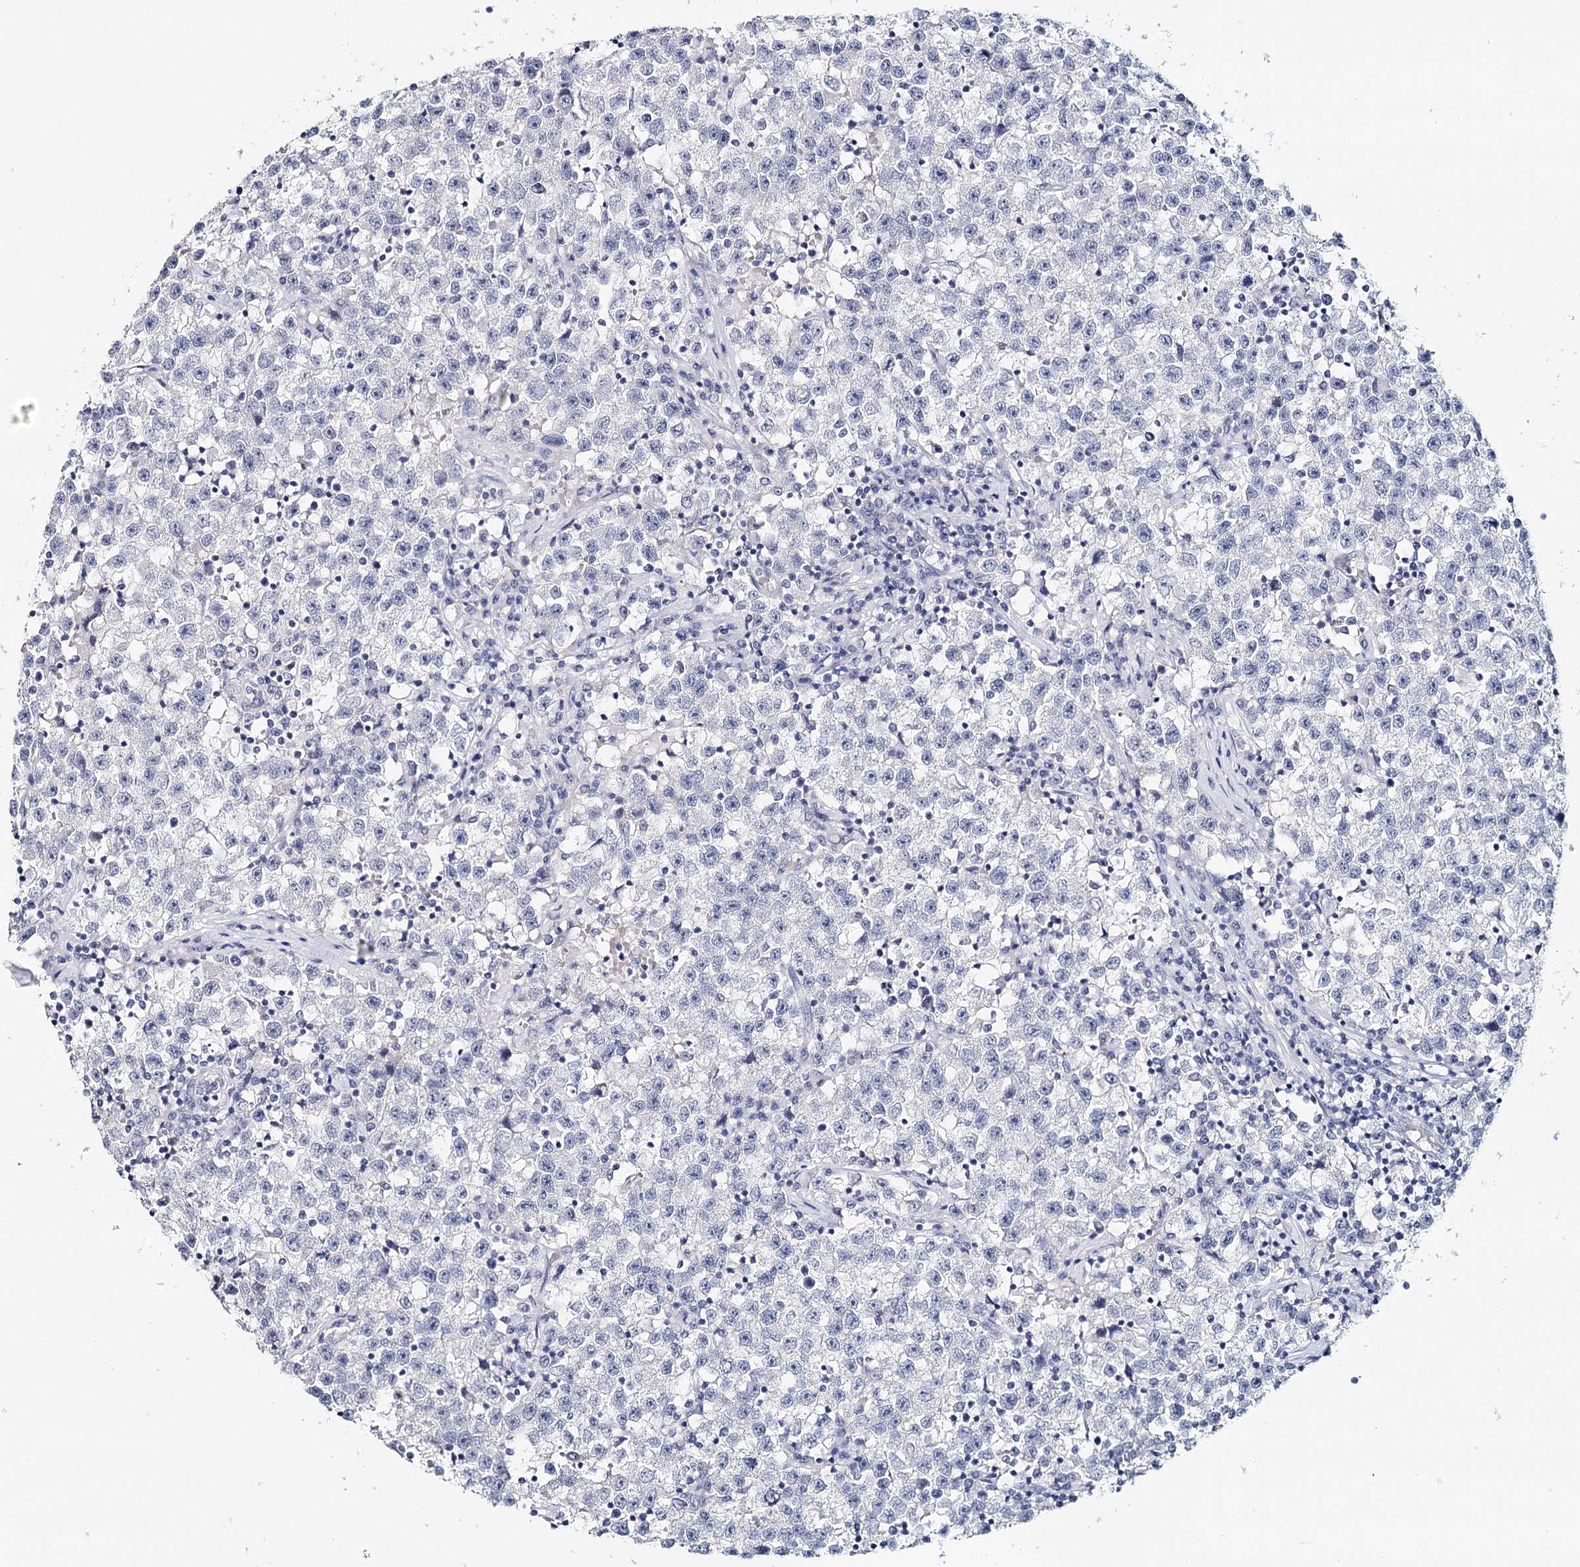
{"staining": {"intensity": "negative", "quantity": "none", "location": "none"}, "tissue": "testis cancer", "cell_type": "Tumor cells", "image_type": "cancer", "snomed": [{"axis": "morphology", "description": "Seminoma, NOS"}, {"axis": "topography", "description": "Testis"}], "caption": "Testis seminoma stained for a protein using immunohistochemistry (IHC) displays no expression tumor cells.", "gene": "HSPA4L", "patient": {"sex": "male", "age": 22}}